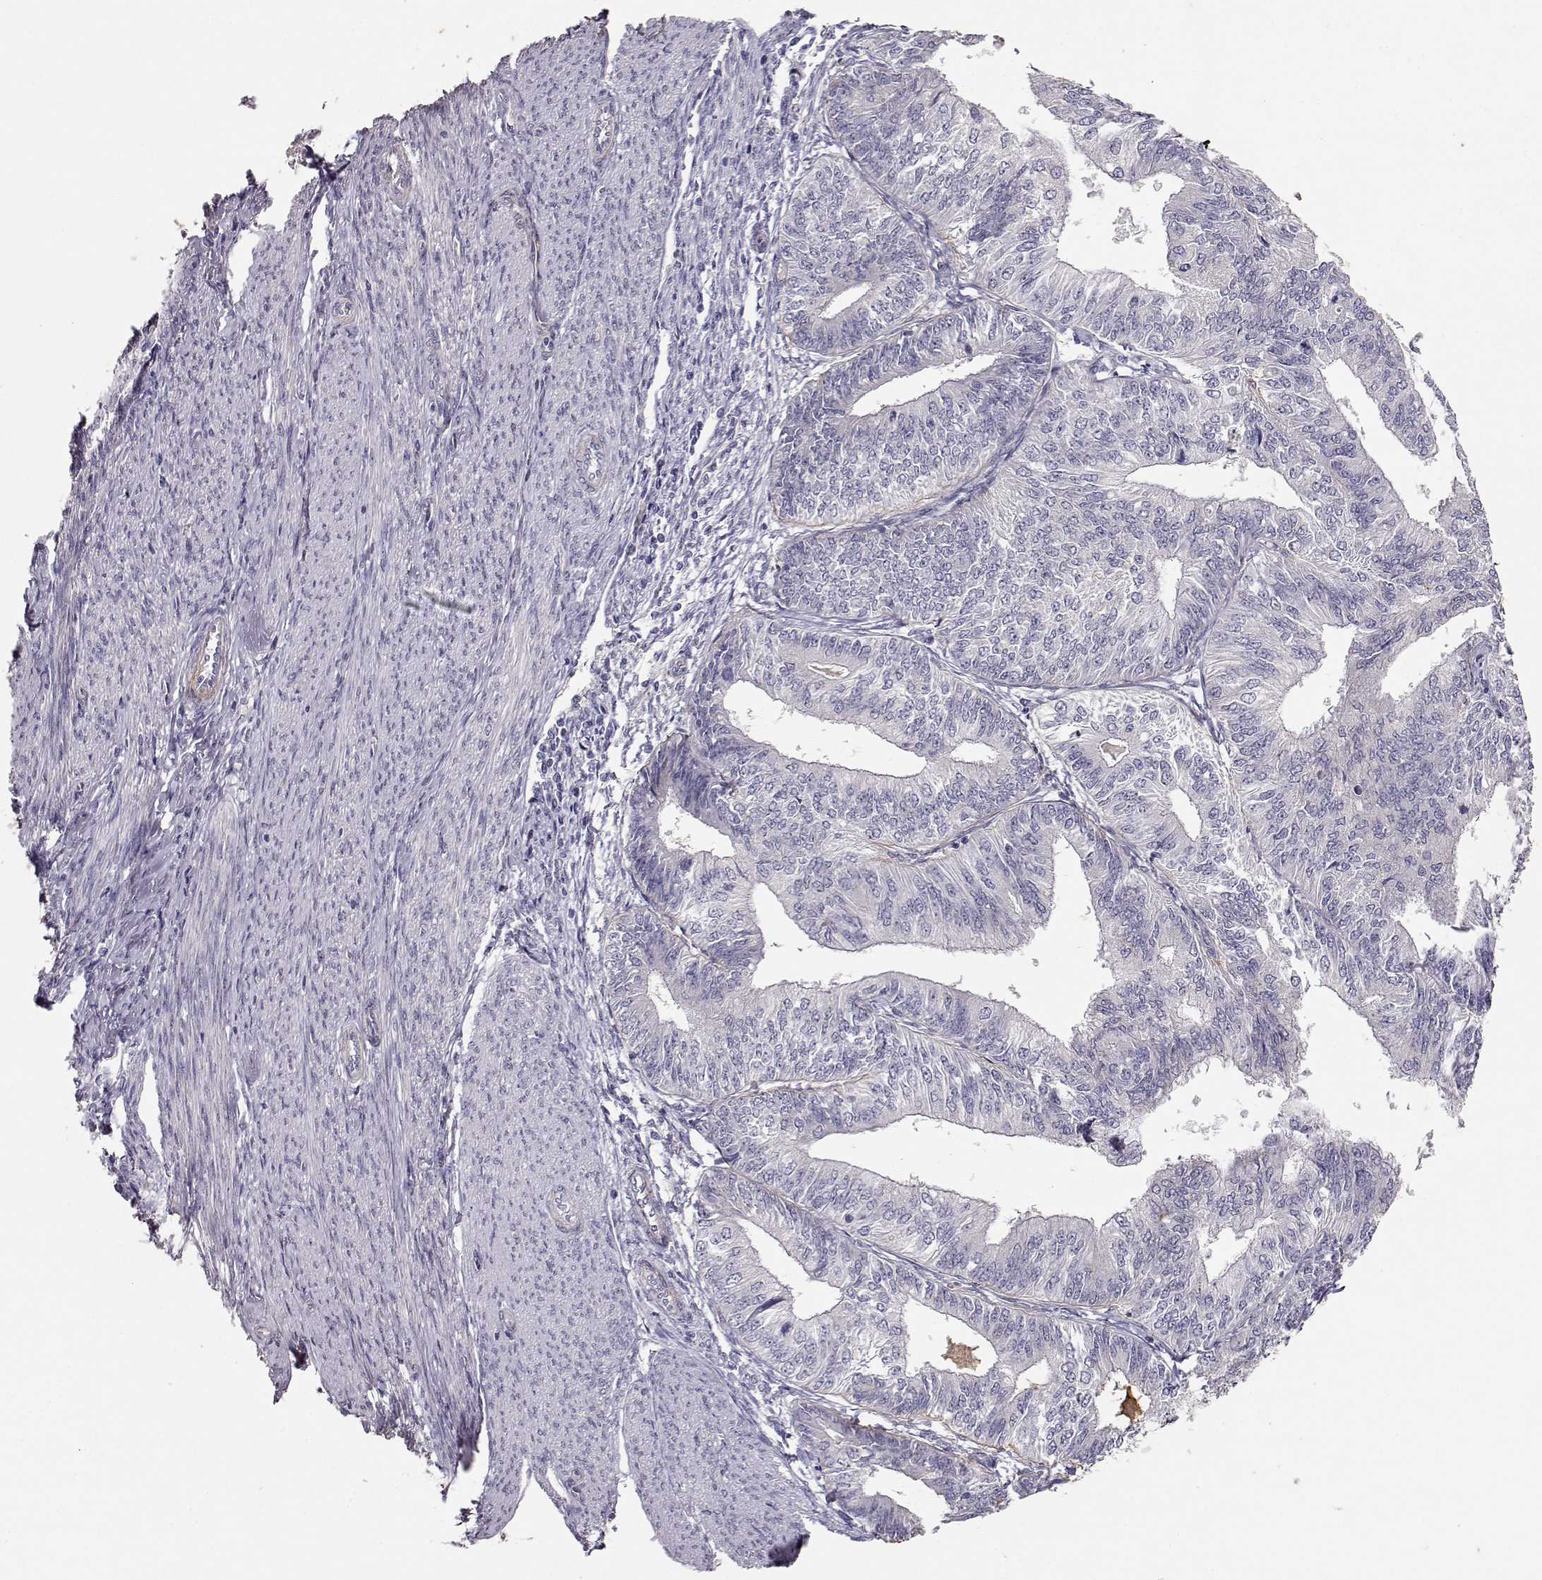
{"staining": {"intensity": "negative", "quantity": "none", "location": "none"}, "tissue": "endometrial cancer", "cell_type": "Tumor cells", "image_type": "cancer", "snomed": [{"axis": "morphology", "description": "Adenocarcinoma, NOS"}, {"axis": "topography", "description": "Endometrium"}], "caption": "An immunohistochemistry (IHC) photomicrograph of adenocarcinoma (endometrial) is shown. There is no staining in tumor cells of adenocarcinoma (endometrial).", "gene": "LAMA5", "patient": {"sex": "female", "age": 58}}